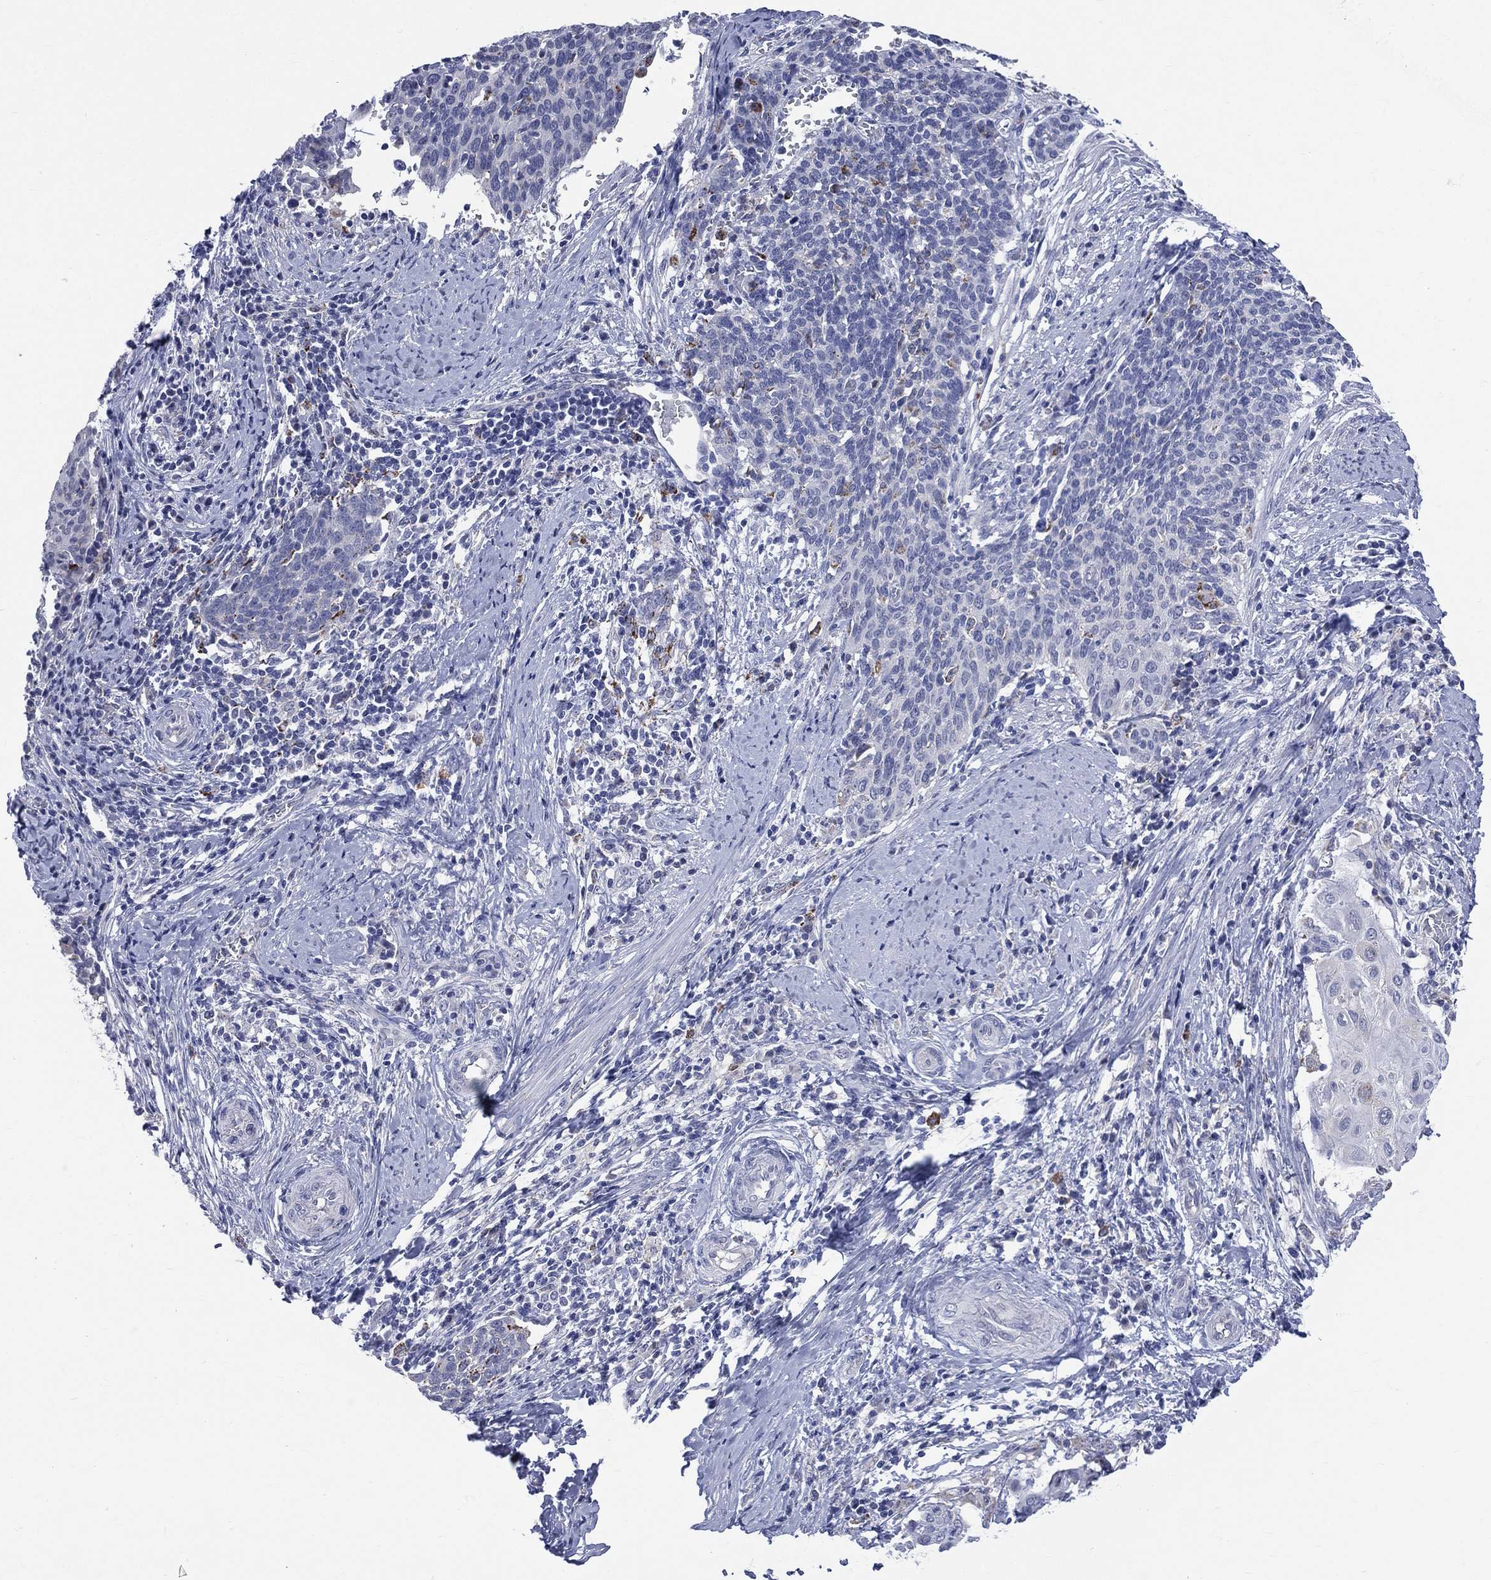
{"staining": {"intensity": "negative", "quantity": "none", "location": "none"}, "tissue": "cervical cancer", "cell_type": "Tumor cells", "image_type": "cancer", "snomed": [{"axis": "morphology", "description": "Squamous cell carcinoma, NOS"}, {"axis": "topography", "description": "Cervix"}], "caption": "IHC image of neoplastic tissue: cervical squamous cell carcinoma stained with DAB (3,3'-diaminobenzidine) displays no significant protein expression in tumor cells.", "gene": "AKAP3", "patient": {"sex": "female", "age": 39}}